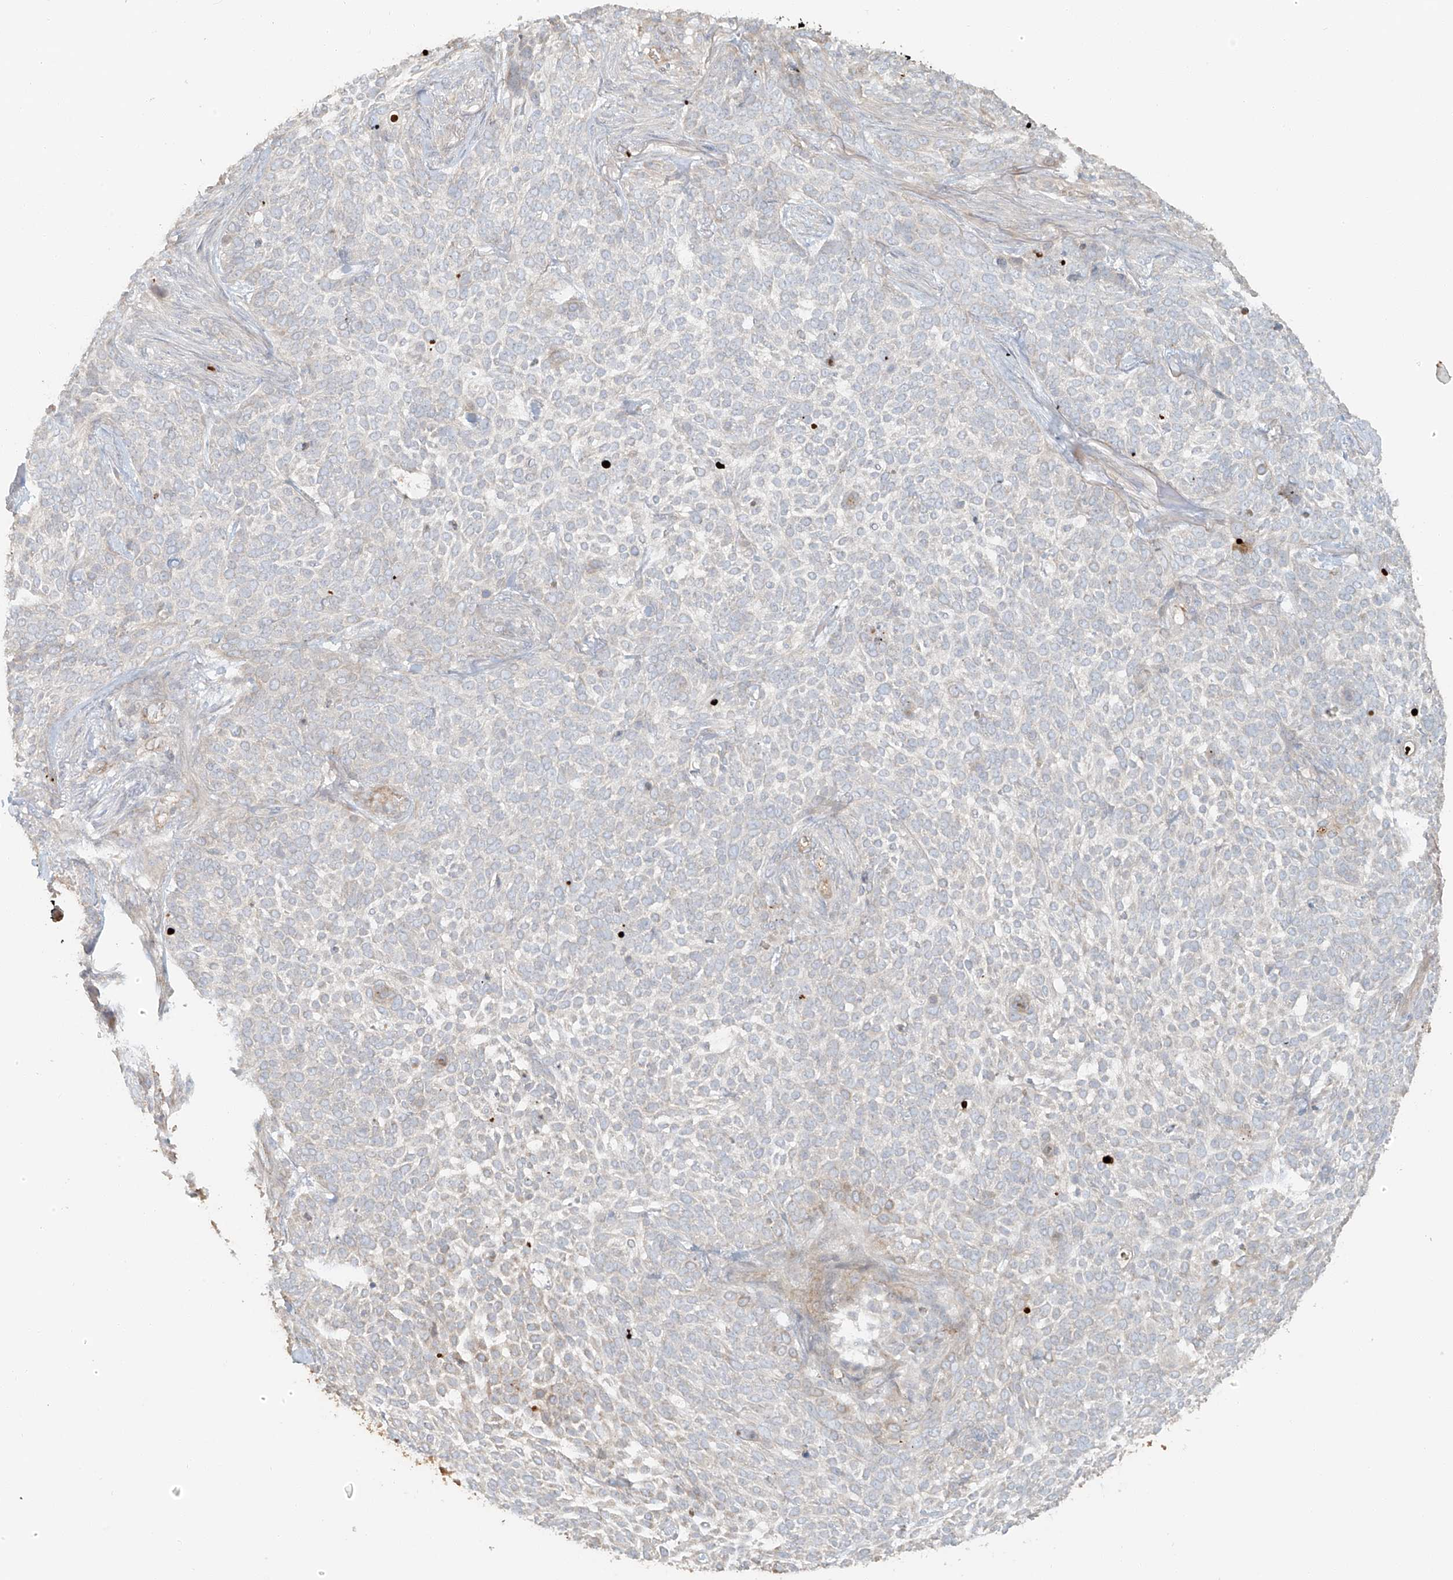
{"staining": {"intensity": "weak", "quantity": "<25%", "location": "cytoplasmic/membranous"}, "tissue": "skin cancer", "cell_type": "Tumor cells", "image_type": "cancer", "snomed": [{"axis": "morphology", "description": "Basal cell carcinoma"}, {"axis": "topography", "description": "Skin"}], "caption": "An image of skin basal cell carcinoma stained for a protein exhibits no brown staining in tumor cells.", "gene": "MIPEP", "patient": {"sex": "female", "age": 64}}